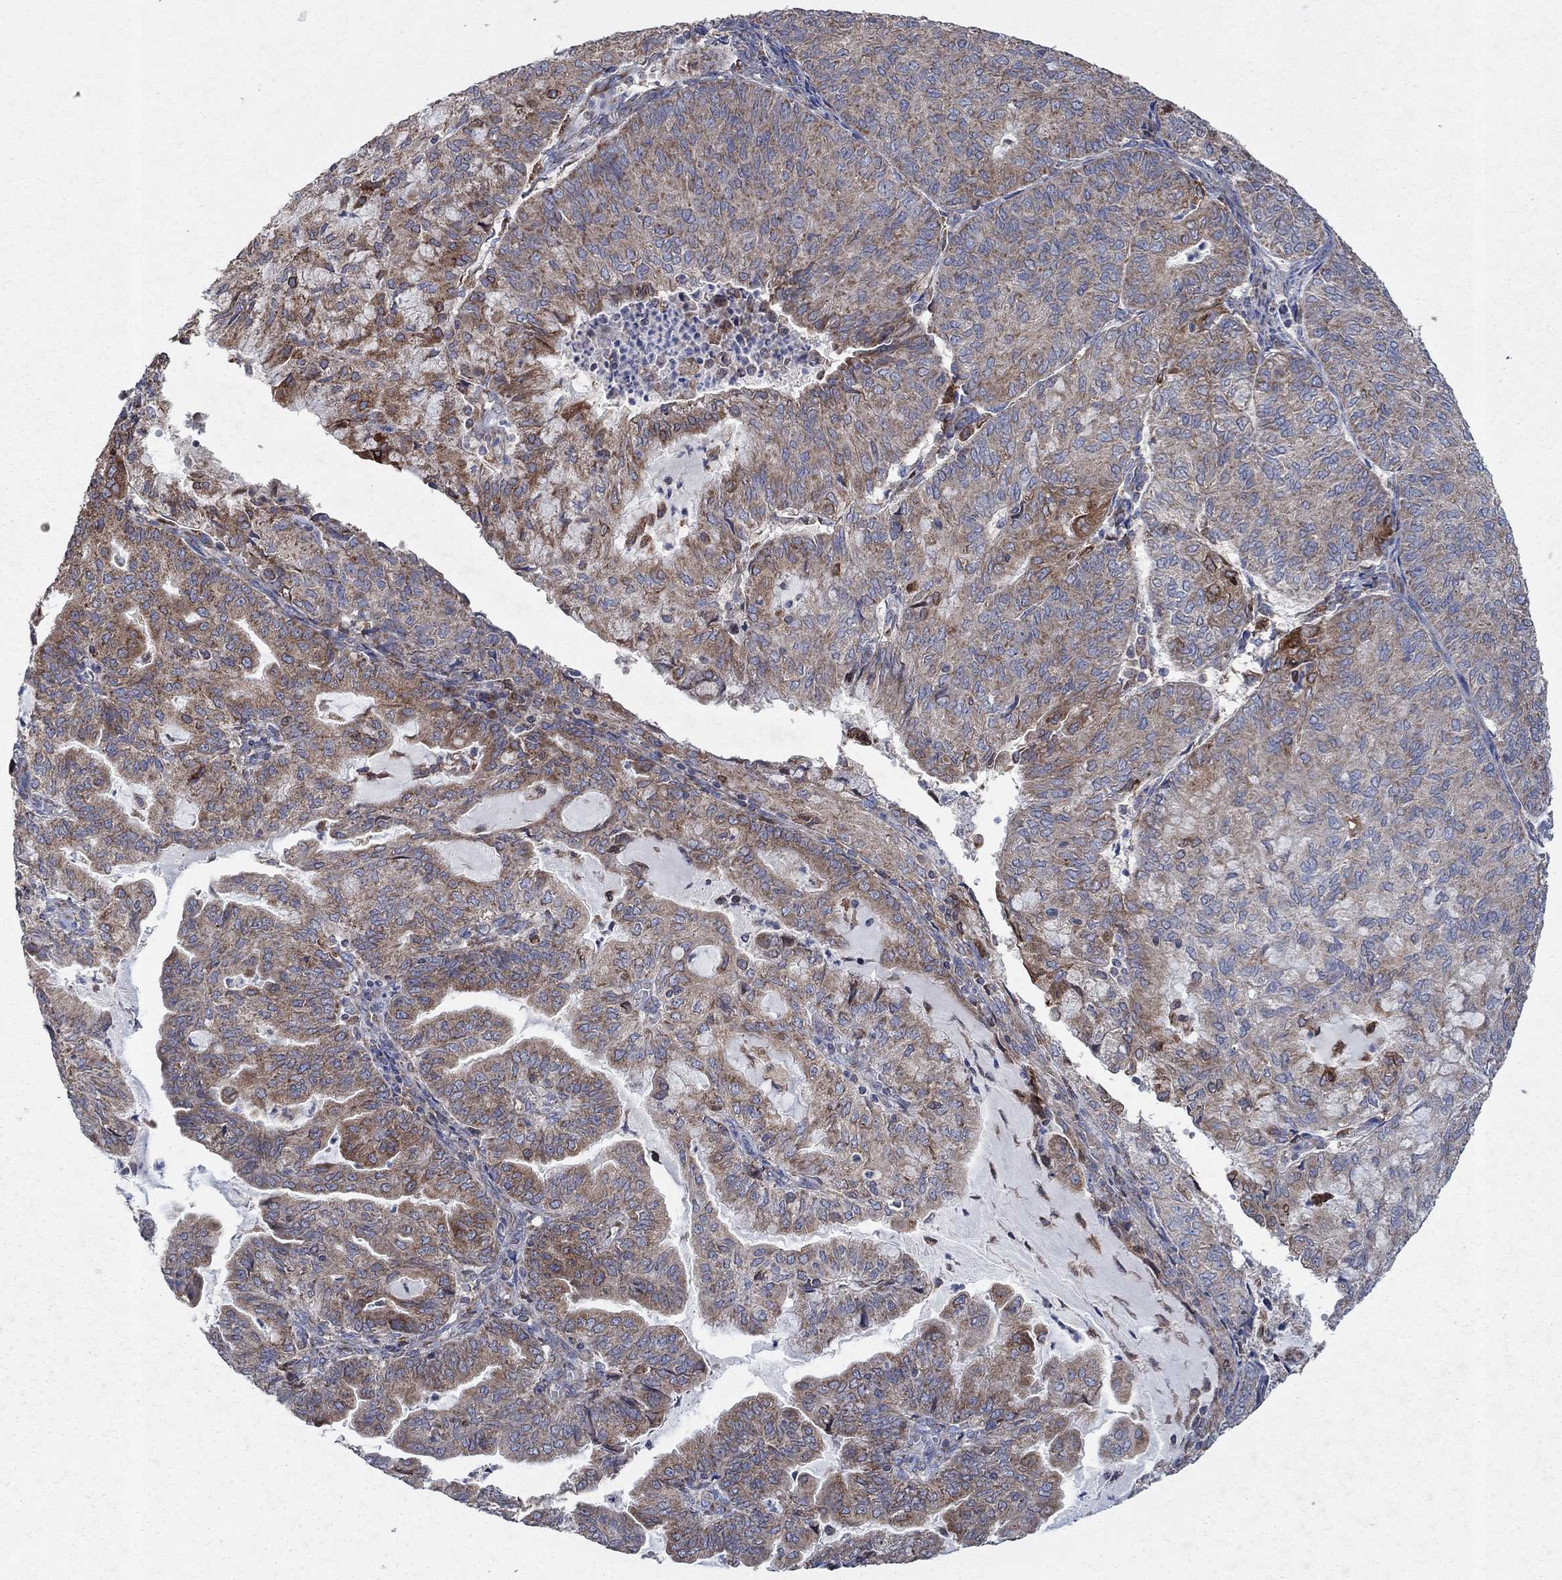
{"staining": {"intensity": "moderate", "quantity": ">75%", "location": "cytoplasmic/membranous"}, "tissue": "endometrial cancer", "cell_type": "Tumor cells", "image_type": "cancer", "snomed": [{"axis": "morphology", "description": "Adenocarcinoma, NOS"}, {"axis": "topography", "description": "Endometrium"}], "caption": "Protein expression by immunohistochemistry exhibits moderate cytoplasmic/membranous expression in about >75% of tumor cells in endometrial cancer. The protein of interest is shown in brown color, while the nuclei are stained blue.", "gene": "NCEH1", "patient": {"sex": "female", "age": 82}}